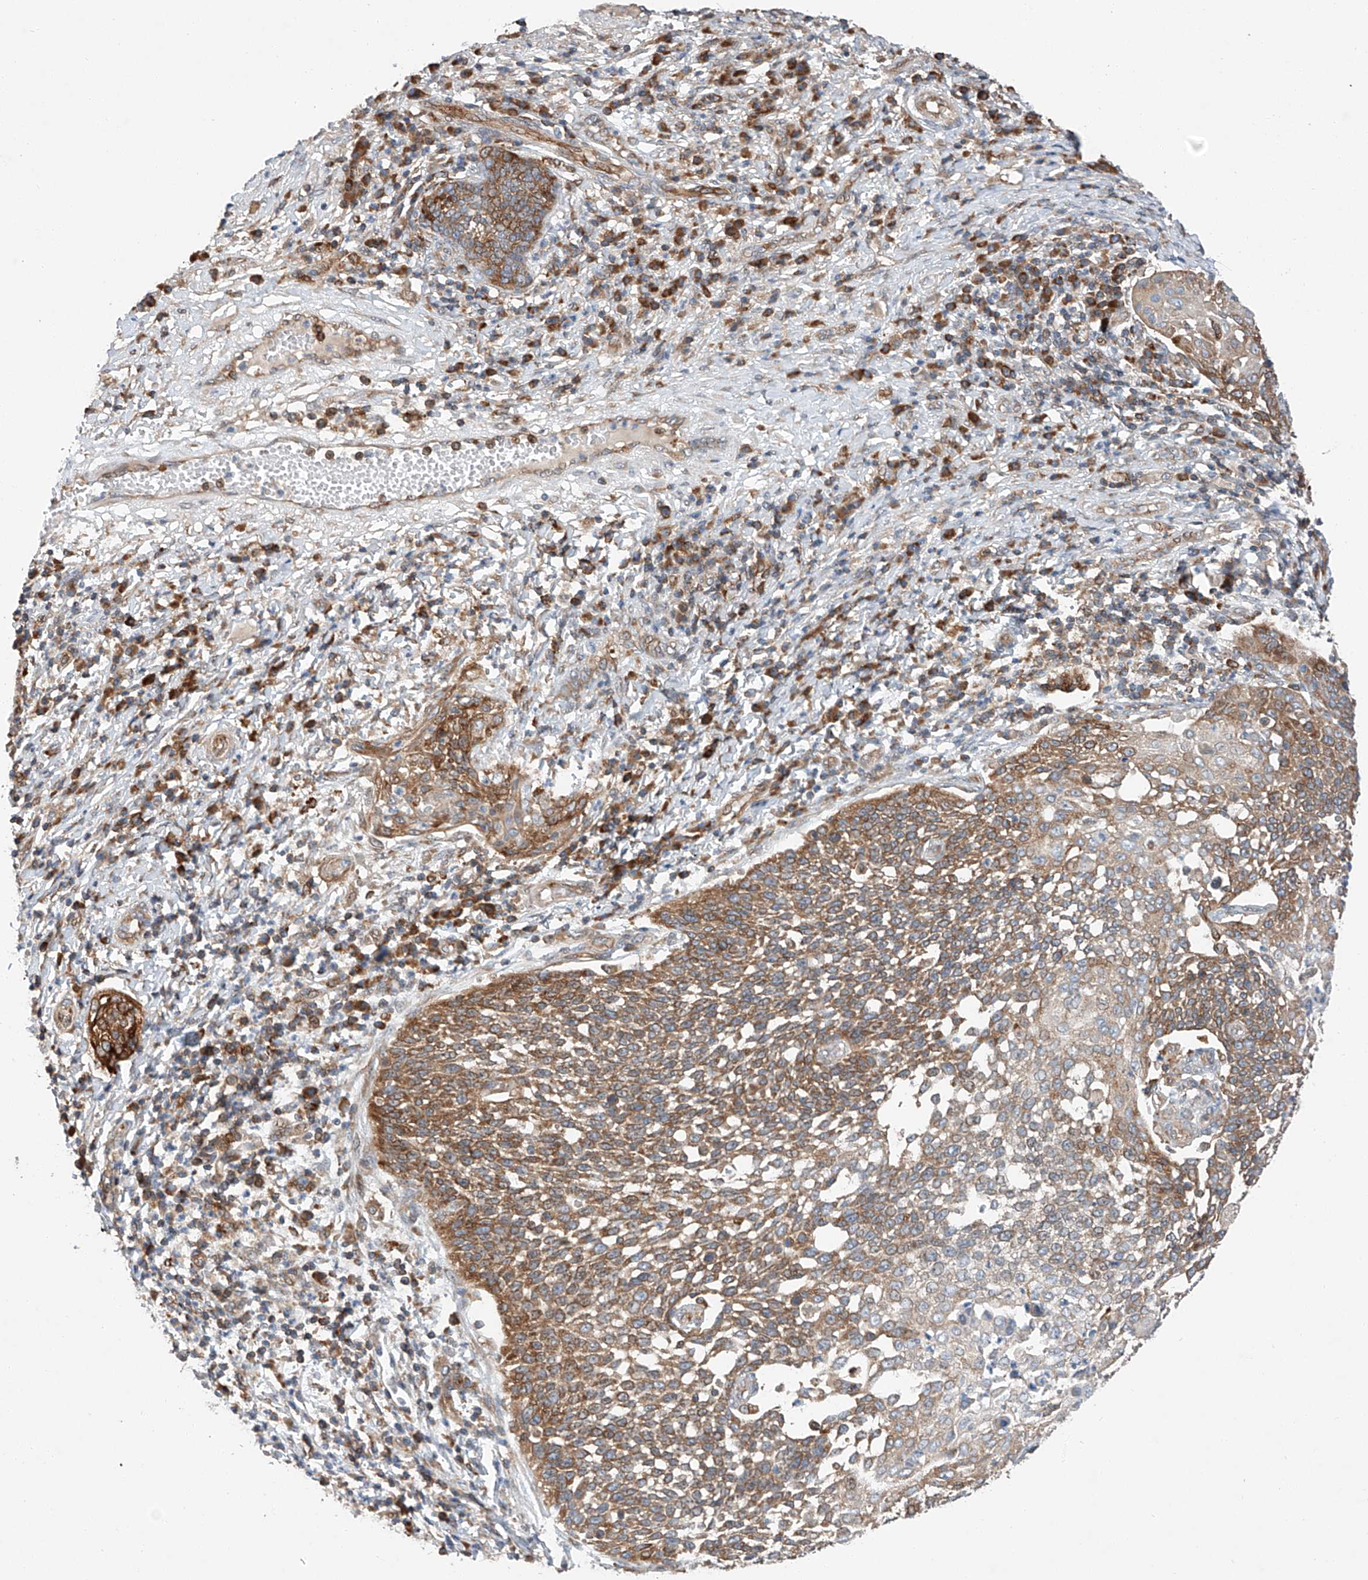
{"staining": {"intensity": "moderate", "quantity": ">75%", "location": "cytoplasmic/membranous"}, "tissue": "cervical cancer", "cell_type": "Tumor cells", "image_type": "cancer", "snomed": [{"axis": "morphology", "description": "Squamous cell carcinoma, NOS"}, {"axis": "topography", "description": "Cervix"}], "caption": "Immunohistochemical staining of human cervical cancer (squamous cell carcinoma) shows moderate cytoplasmic/membranous protein positivity in approximately >75% of tumor cells. The protein is stained brown, and the nuclei are stained in blue (DAB IHC with brightfield microscopy, high magnification).", "gene": "RUSC1", "patient": {"sex": "female", "age": 34}}